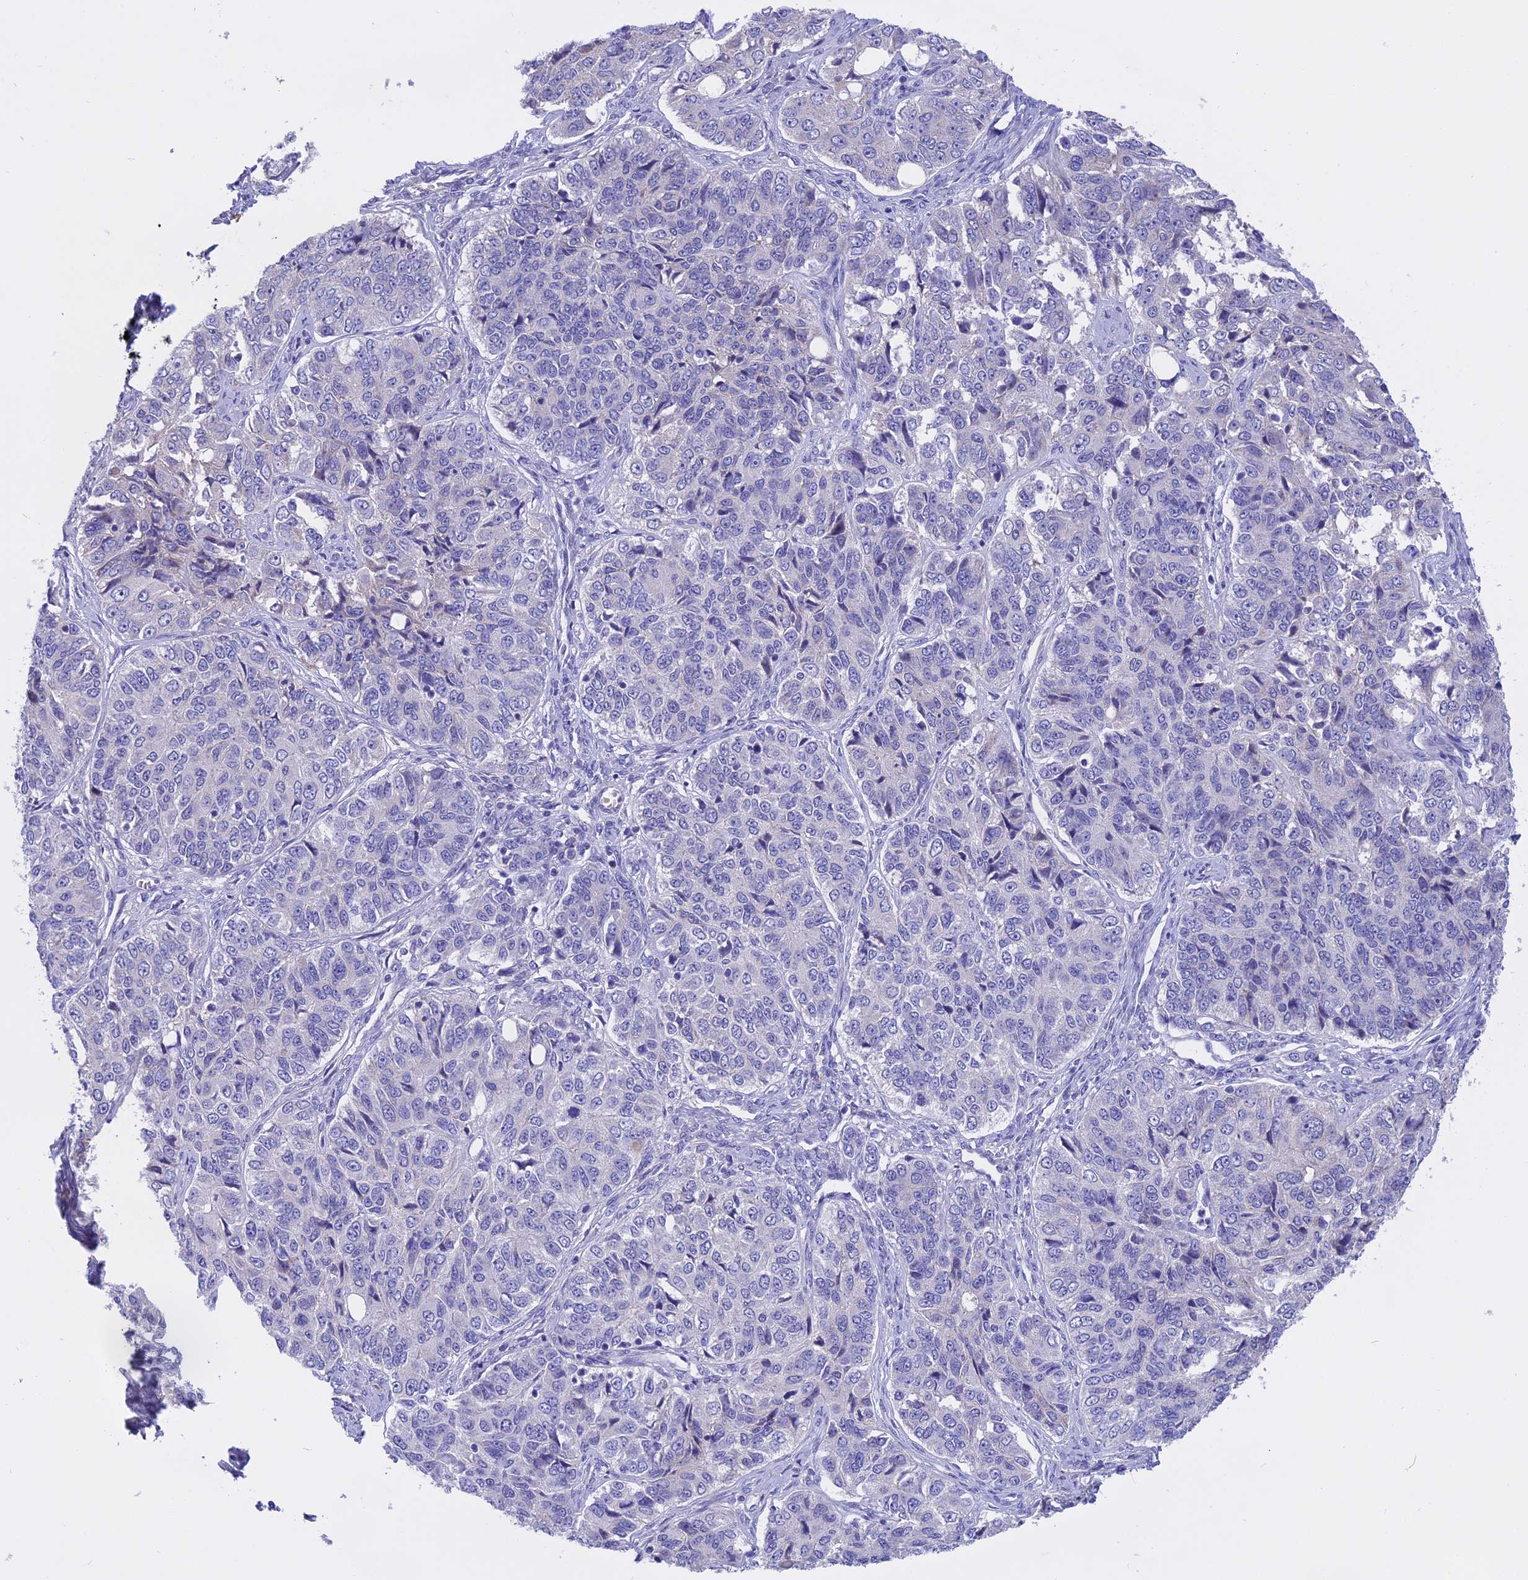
{"staining": {"intensity": "negative", "quantity": "none", "location": "none"}, "tissue": "ovarian cancer", "cell_type": "Tumor cells", "image_type": "cancer", "snomed": [{"axis": "morphology", "description": "Carcinoma, endometroid"}, {"axis": "topography", "description": "Ovary"}], "caption": "Micrograph shows no significant protein expression in tumor cells of ovarian cancer (endometroid carcinoma). Nuclei are stained in blue.", "gene": "TMEM138", "patient": {"sex": "female", "age": 51}}